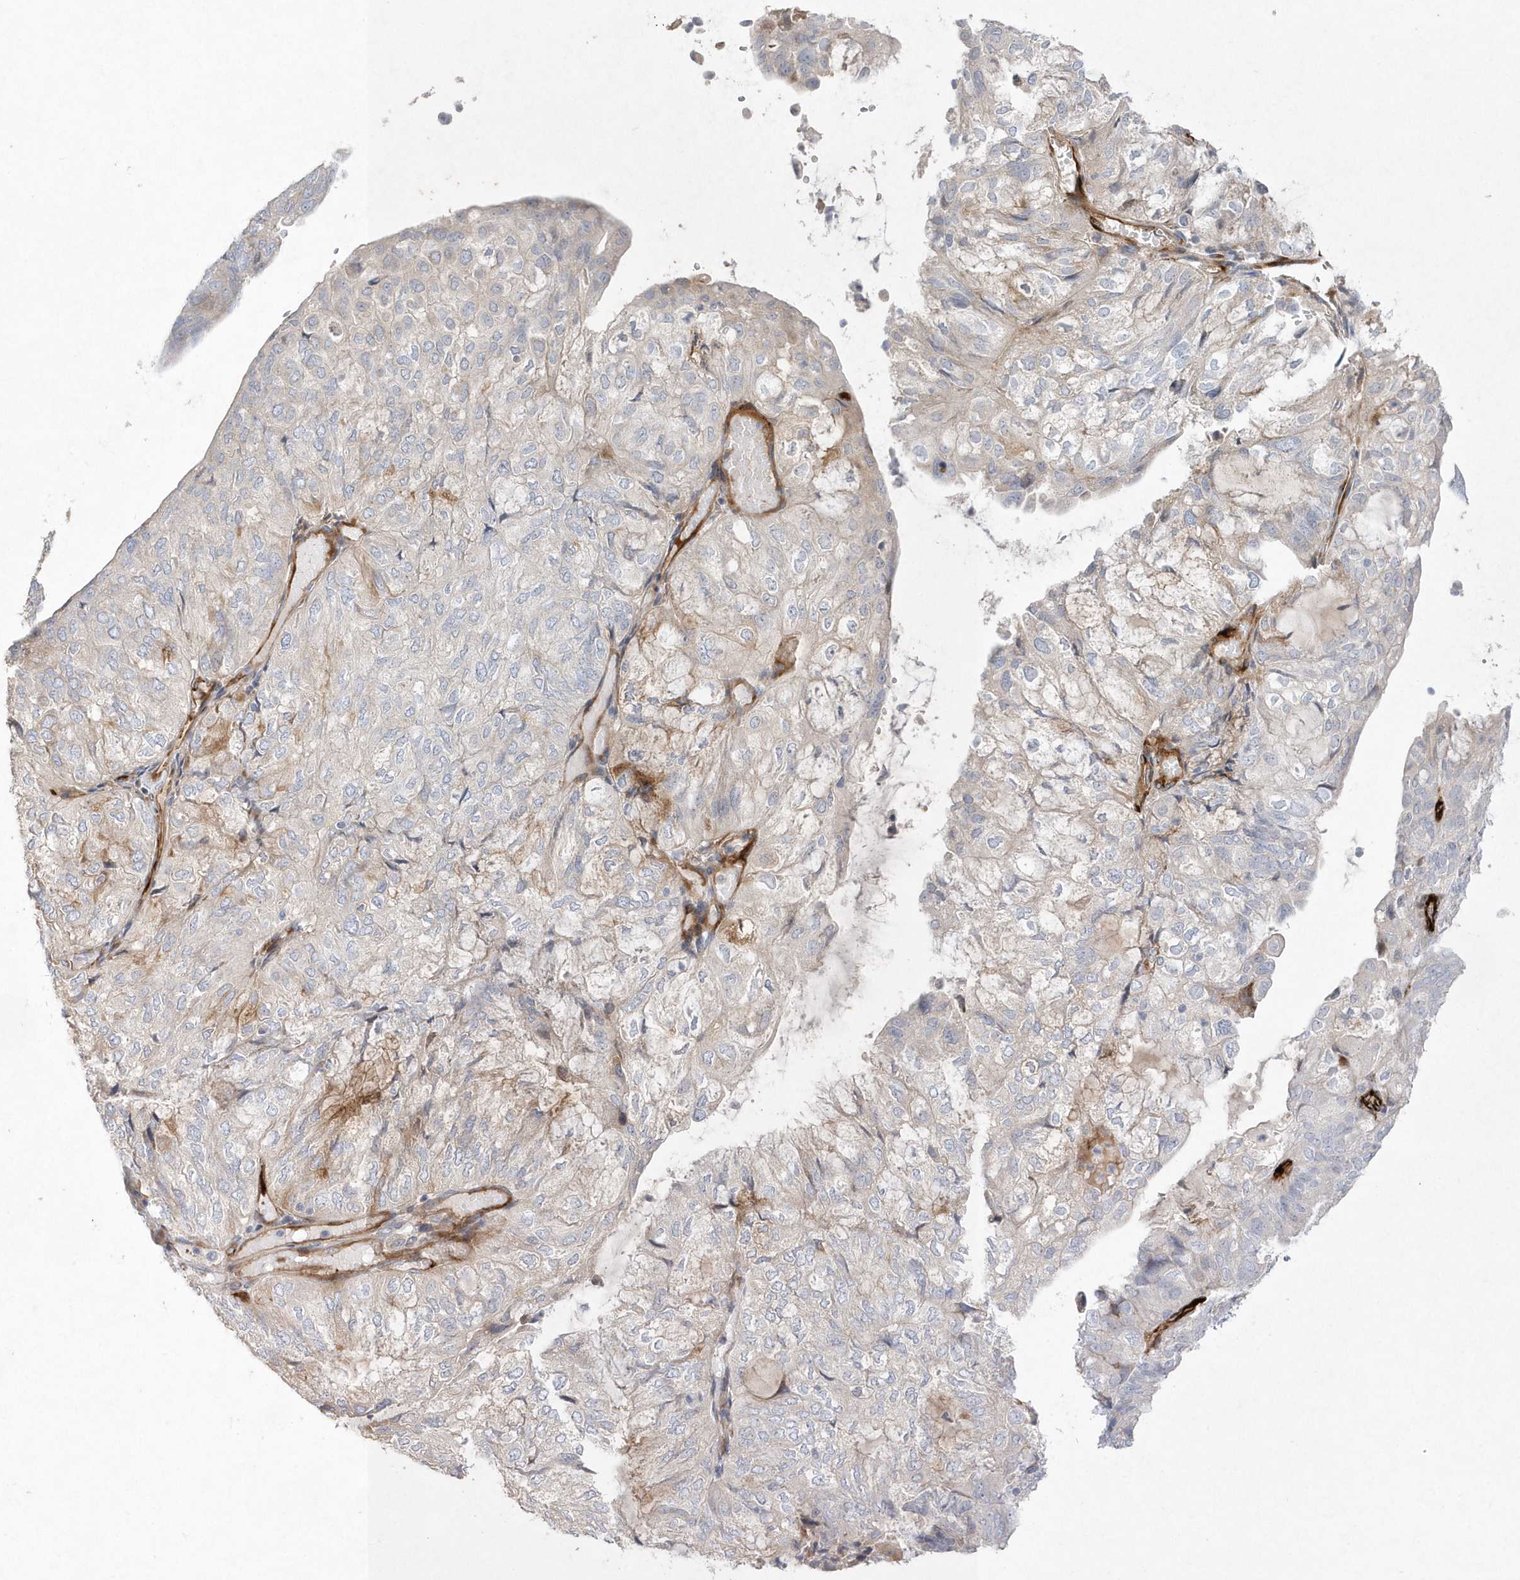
{"staining": {"intensity": "negative", "quantity": "none", "location": "none"}, "tissue": "endometrial cancer", "cell_type": "Tumor cells", "image_type": "cancer", "snomed": [{"axis": "morphology", "description": "Adenocarcinoma, NOS"}, {"axis": "topography", "description": "Endometrium"}], "caption": "DAB immunohistochemical staining of human adenocarcinoma (endometrial) shows no significant positivity in tumor cells.", "gene": "TMEM132B", "patient": {"sex": "female", "age": 81}}